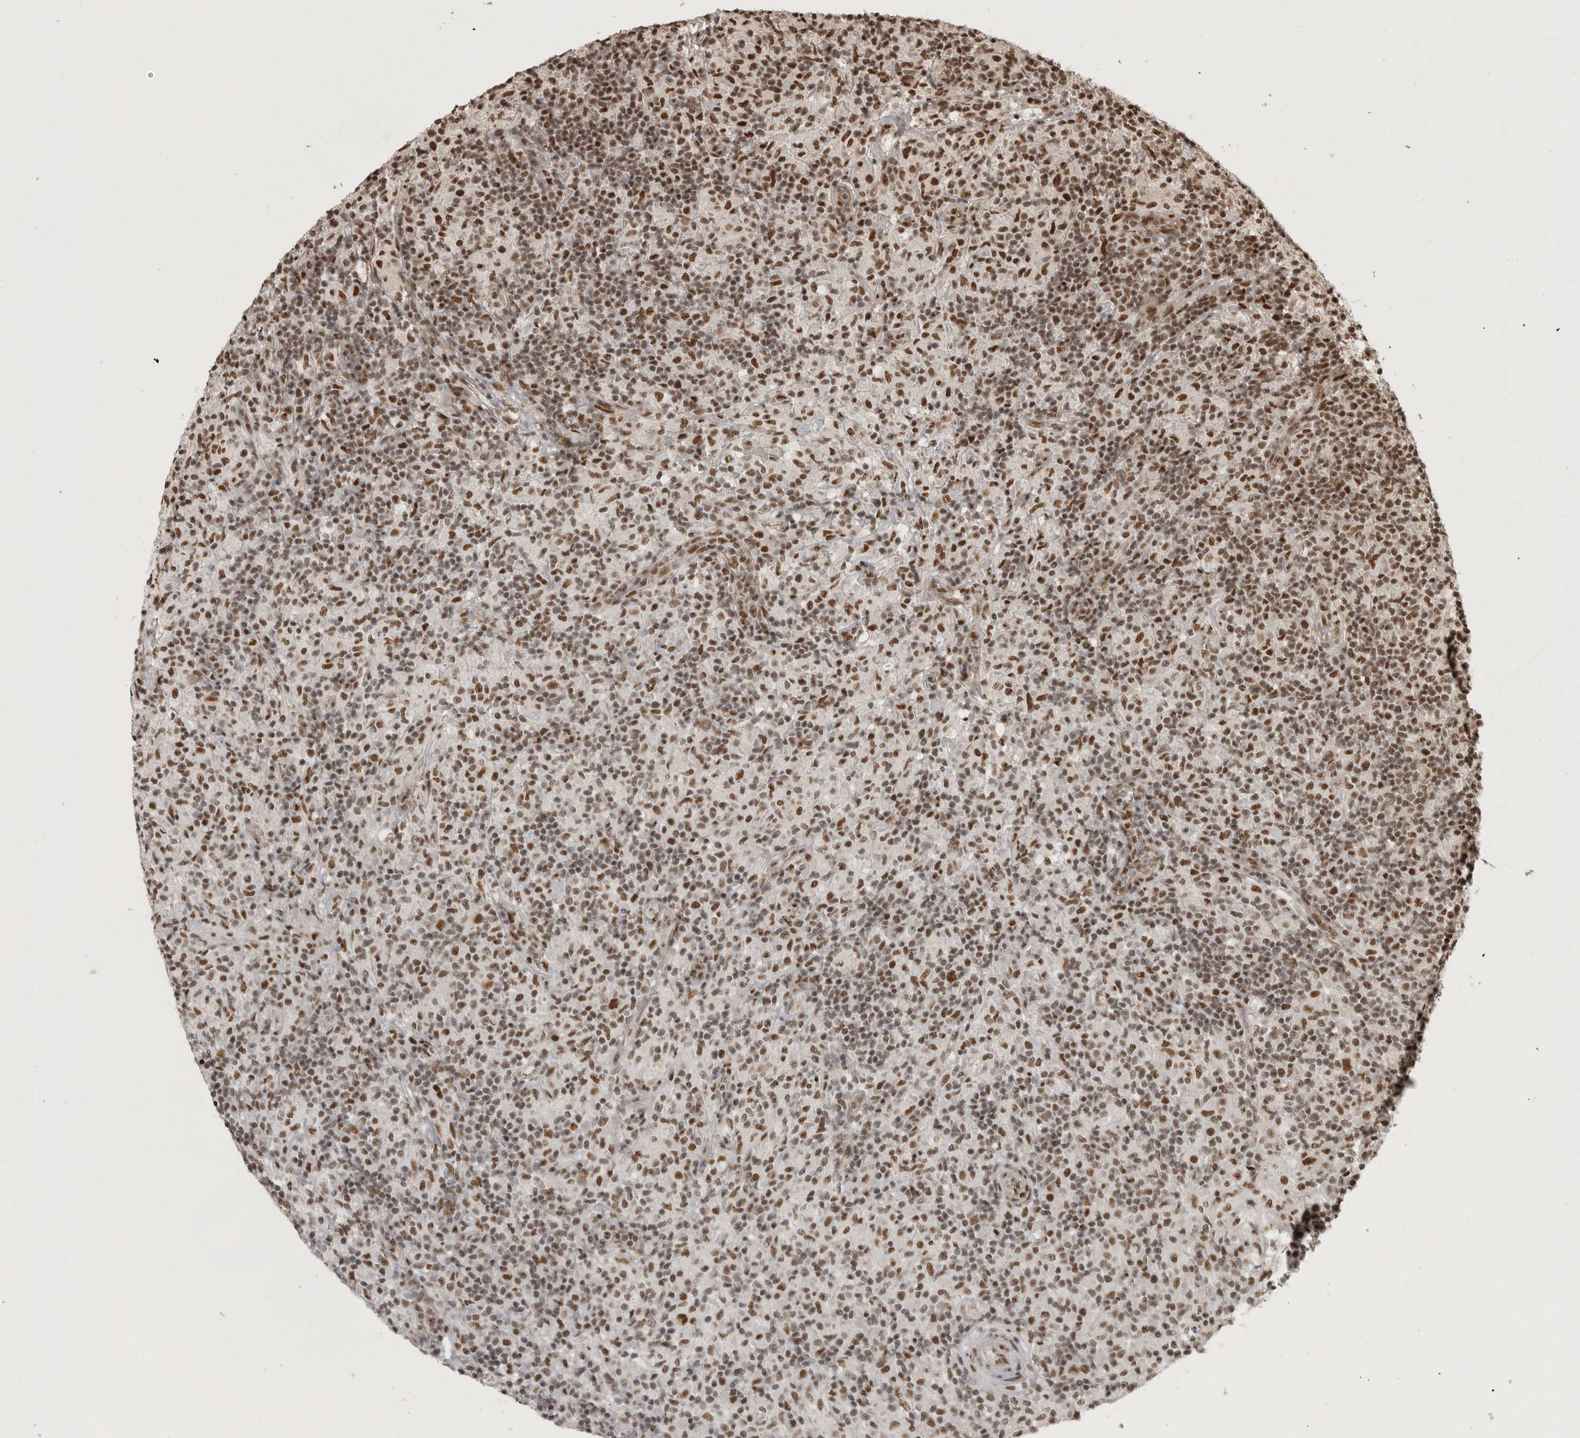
{"staining": {"intensity": "strong", "quantity": ">75%", "location": "nuclear"}, "tissue": "lymphoma", "cell_type": "Tumor cells", "image_type": "cancer", "snomed": [{"axis": "morphology", "description": "Hodgkin's disease, NOS"}, {"axis": "topography", "description": "Lymph node"}], "caption": "Immunohistochemical staining of lymphoma shows high levels of strong nuclear staining in approximately >75% of tumor cells. (DAB (3,3'-diaminobenzidine) = brown stain, brightfield microscopy at high magnification).", "gene": "CBLL1", "patient": {"sex": "male", "age": 70}}